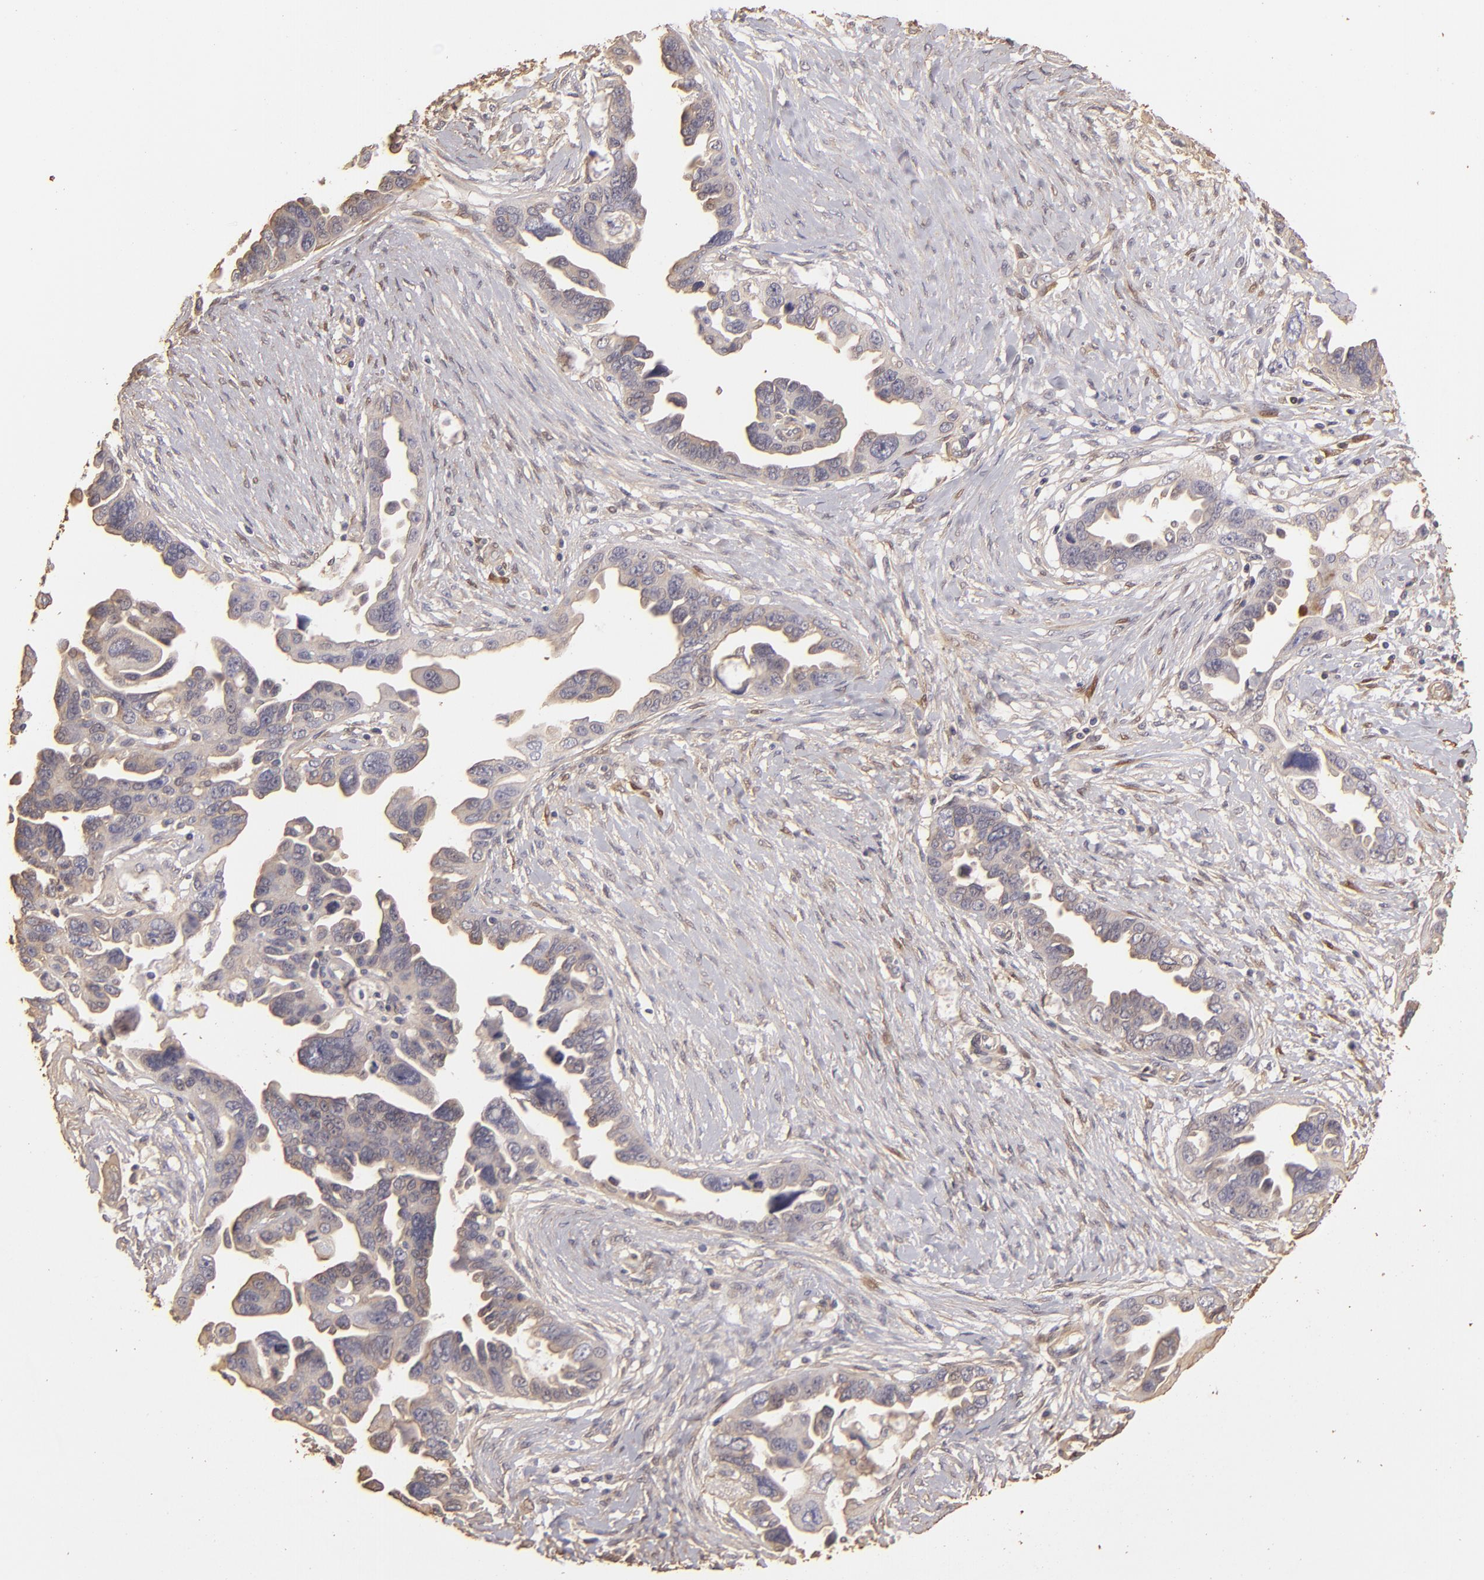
{"staining": {"intensity": "negative", "quantity": "none", "location": "none"}, "tissue": "ovarian cancer", "cell_type": "Tumor cells", "image_type": "cancer", "snomed": [{"axis": "morphology", "description": "Cystadenocarcinoma, serous, NOS"}, {"axis": "topography", "description": "Ovary"}], "caption": "Tumor cells show no significant expression in ovarian cancer (serous cystadenocarcinoma).", "gene": "HSPB6", "patient": {"sex": "female", "age": 63}}